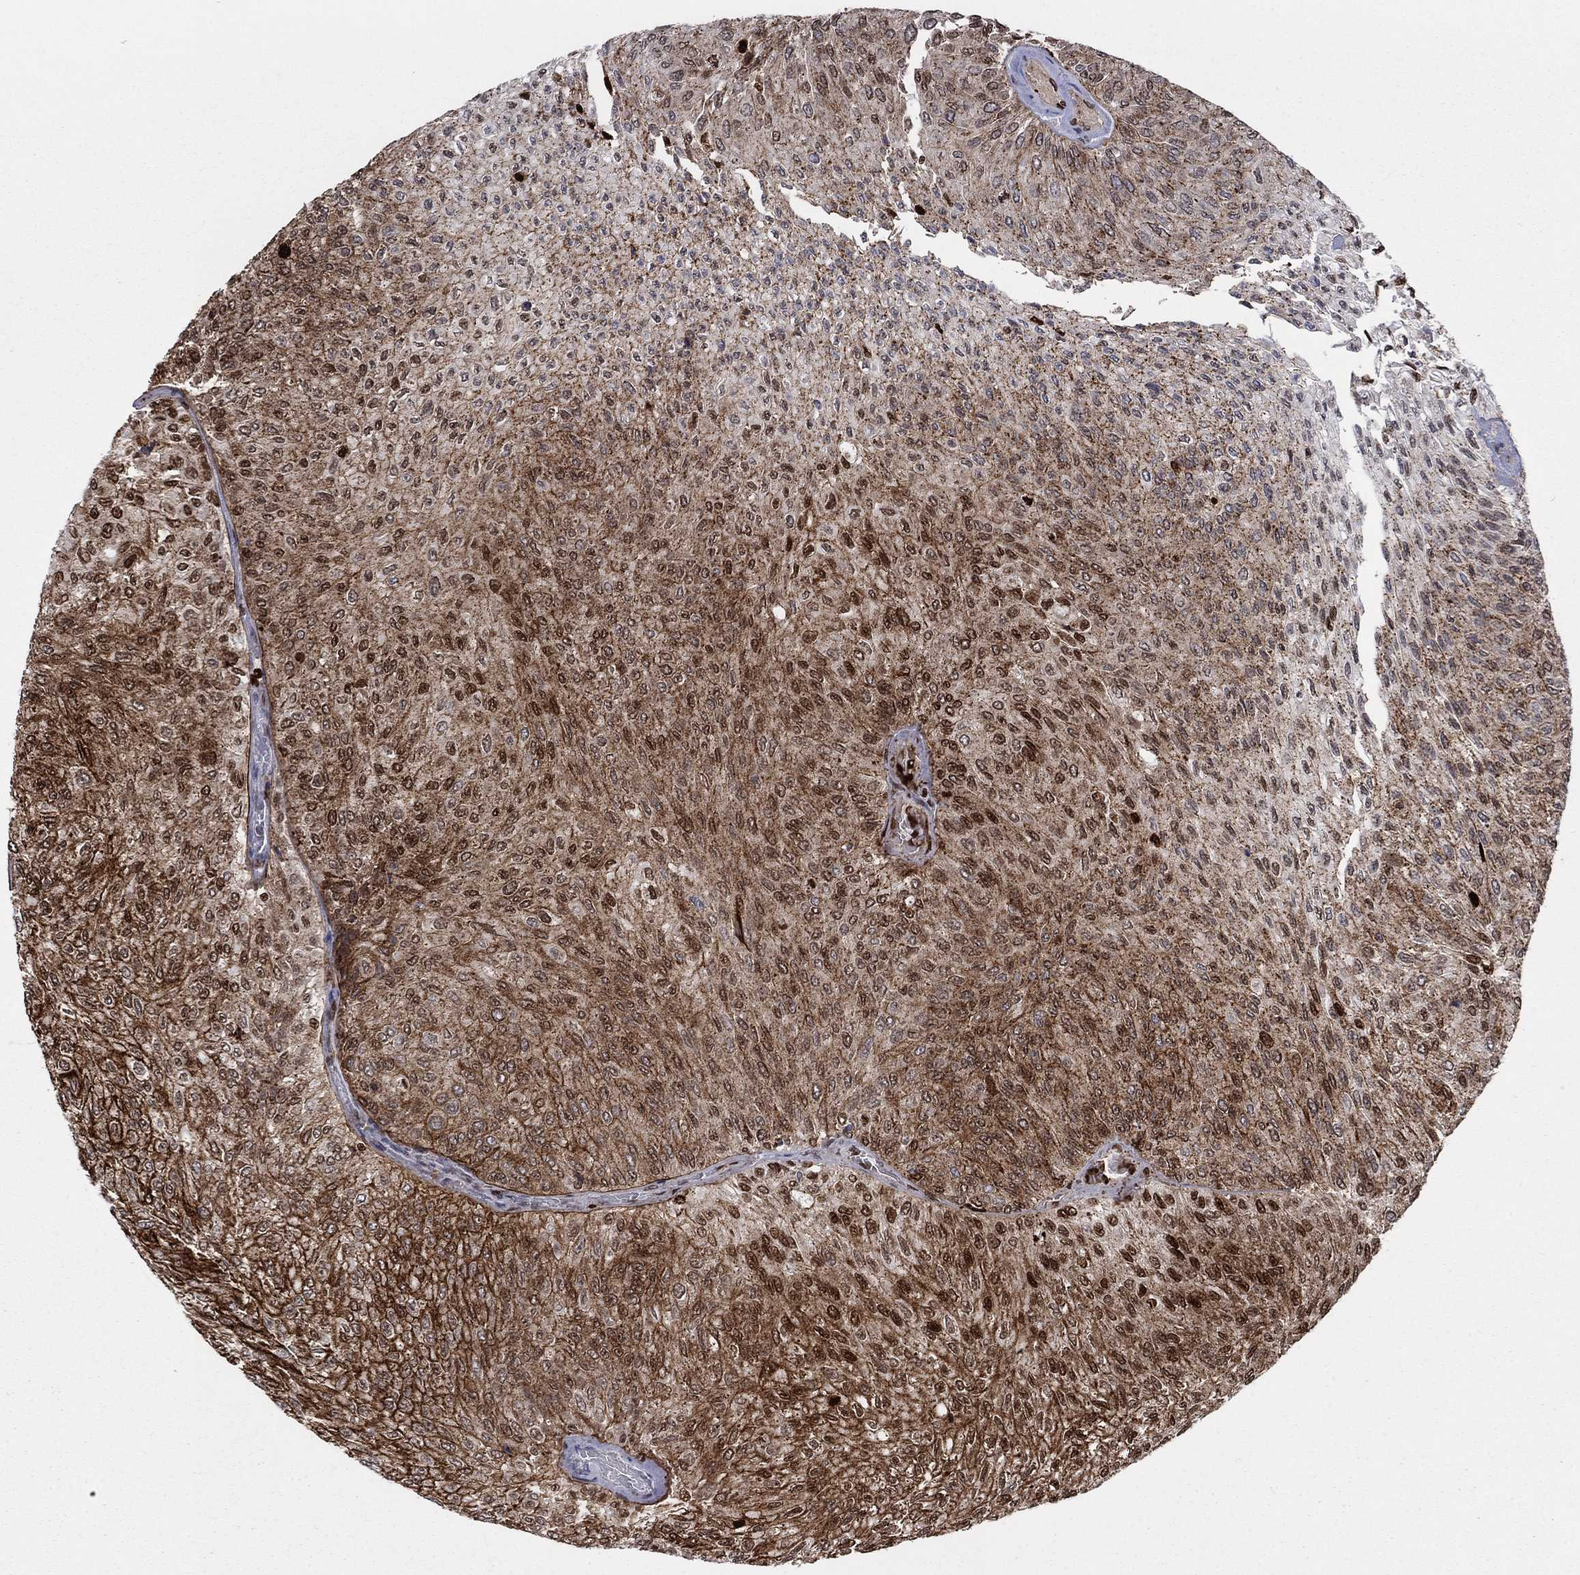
{"staining": {"intensity": "strong", "quantity": ">75%", "location": "cytoplasmic/membranous,nuclear"}, "tissue": "urothelial cancer", "cell_type": "Tumor cells", "image_type": "cancer", "snomed": [{"axis": "morphology", "description": "Urothelial carcinoma, Low grade"}, {"axis": "topography", "description": "Urinary bladder"}], "caption": "IHC micrograph of urothelial cancer stained for a protein (brown), which shows high levels of strong cytoplasmic/membranous and nuclear positivity in approximately >75% of tumor cells.", "gene": "SDC1", "patient": {"sex": "male", "age": 78}}